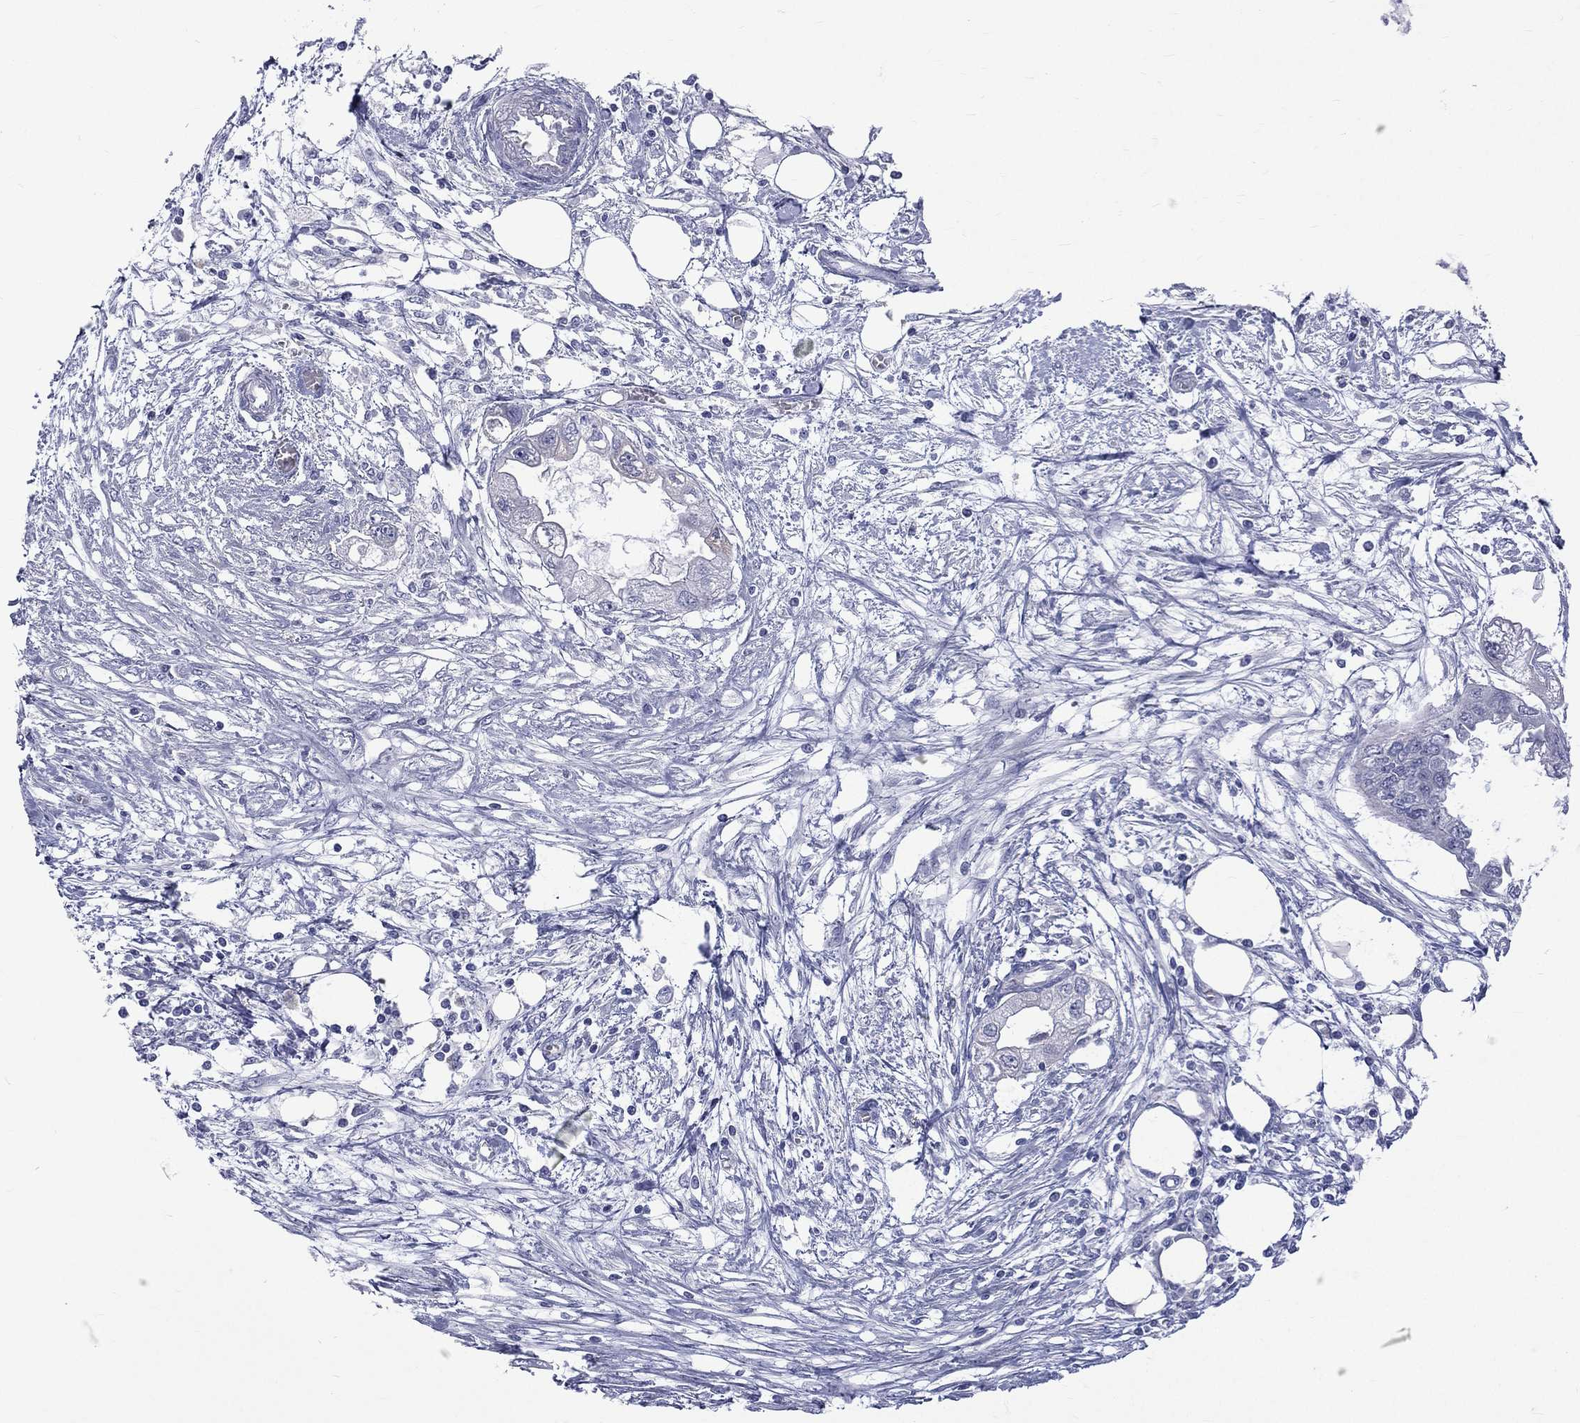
{"staining": {"intensity": "negative", "quantity": "none", "location": "none"}, "tissue": "endometrial cancer", "cell_type": "Tumor cells", "image_type": "cancer", "snomed": [{"axis": "morphology", "description": "Adenocarcinoma, NOS"}, {"axis": "morphology", "description": "Adenocarcinoma, metastatic, NOS"}, {"axis": "topography", "description": "Adipose tissue"}, {"axis": "topography", "description": "Endometrium"}], "caption": "Immunohistochemistry (IHC) micrograph of neoplastic tissue: endometrial cancer (metastatic adenocarcinoma) stained with DAB demonstrates no significant protein expression in tumor cells.", "gene": "CES2", "patient": {"sex": "female", "age": 67}}